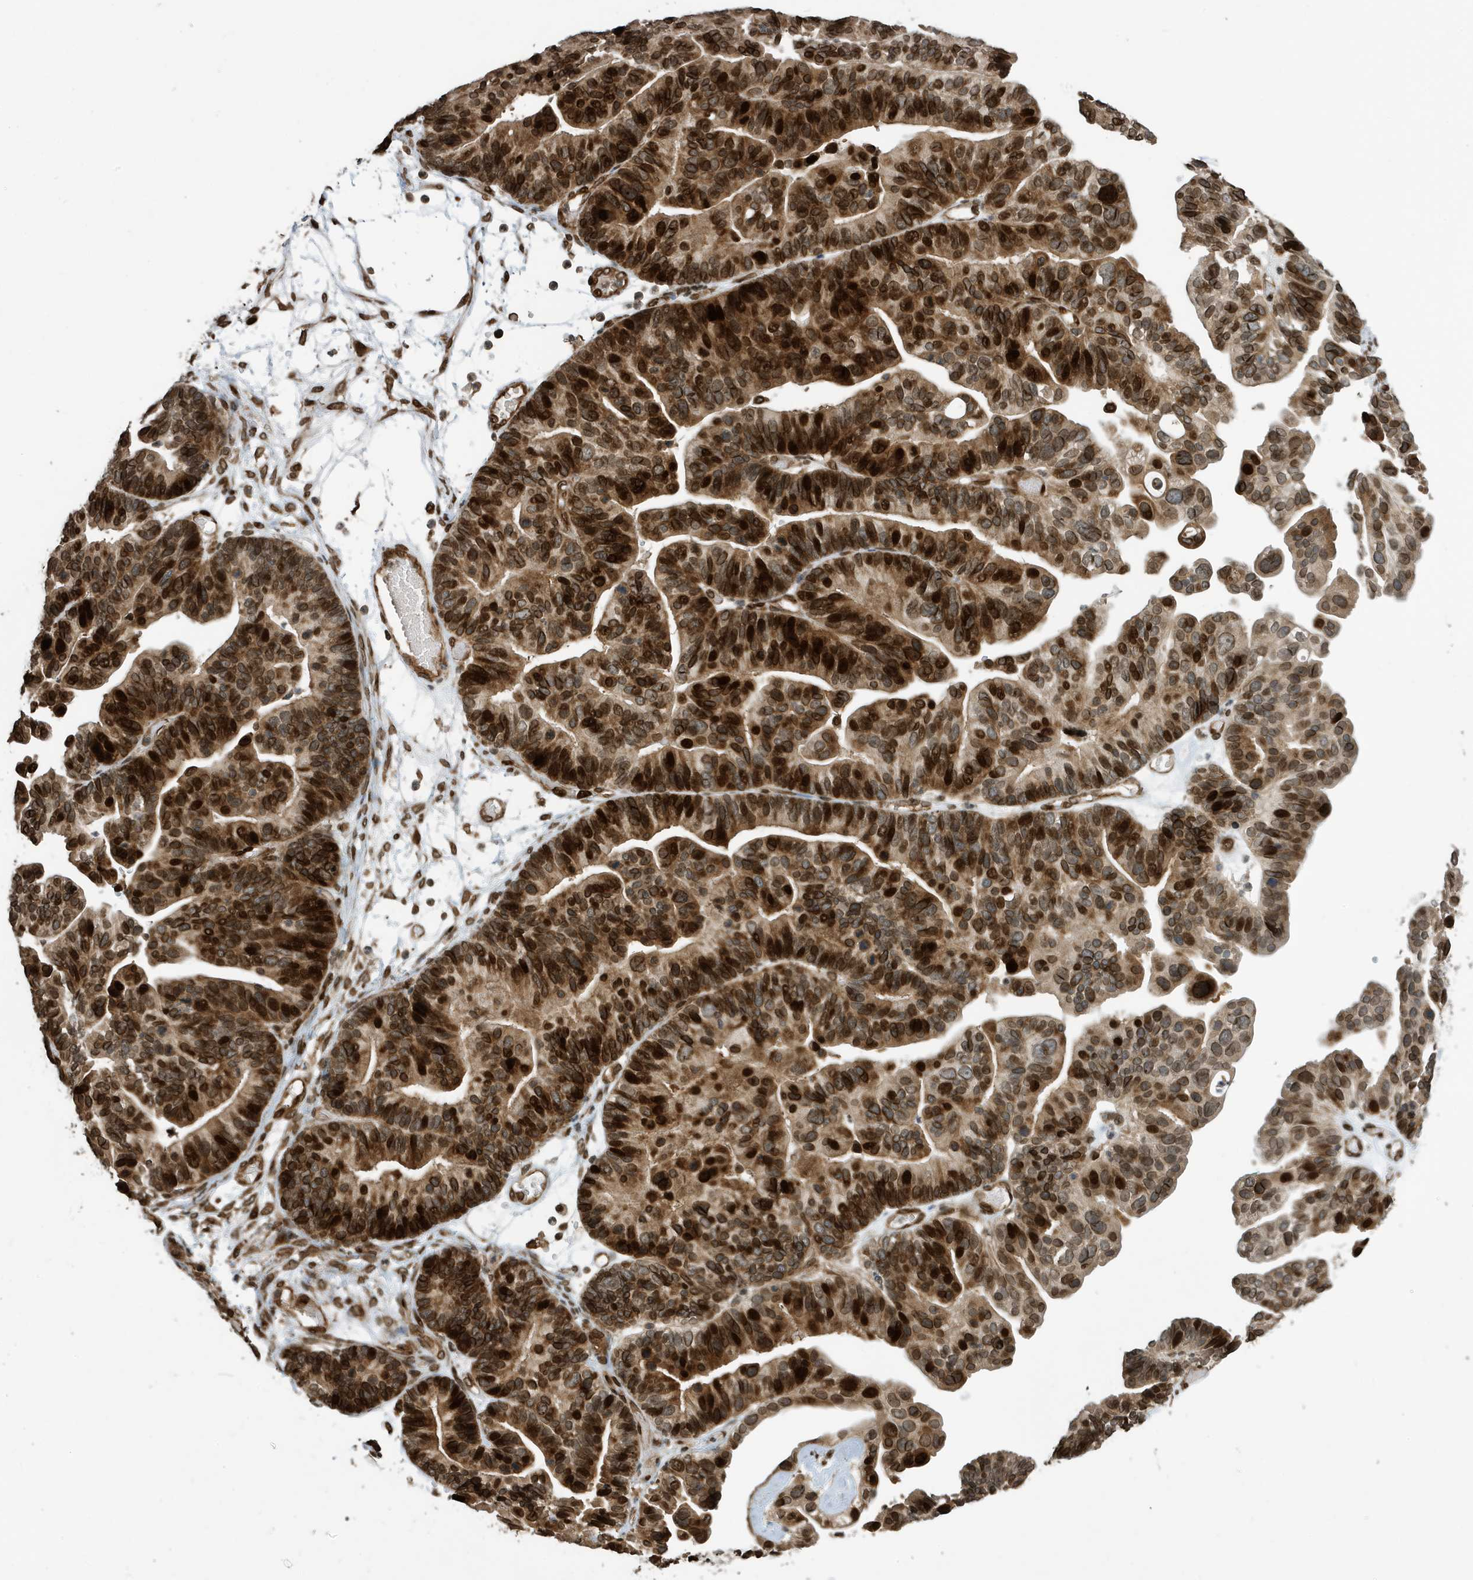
{"staining": {"intensity": "strong", "quantity": ">75%", "location": "cytoplasmic/membranous,nuclear"}, "tissue": "ovarian cancer", "cell_type": "Tumor cells", "image_type": "cancer", "snomed": [{"axis": "morphology", "description": "Cystadenocarcinoma, serous, NOS"}, {"axis": "topography", "description": "Ovary"}], "caption": "A brown stain labels strong cytoplasmic/membranous and nuclear staining of a protein in ovarian cancer (serous cystadenocarcinoma) tumor cells.", "gene": "DUSP18", "patient": {"sex": "female", "age": 56}}